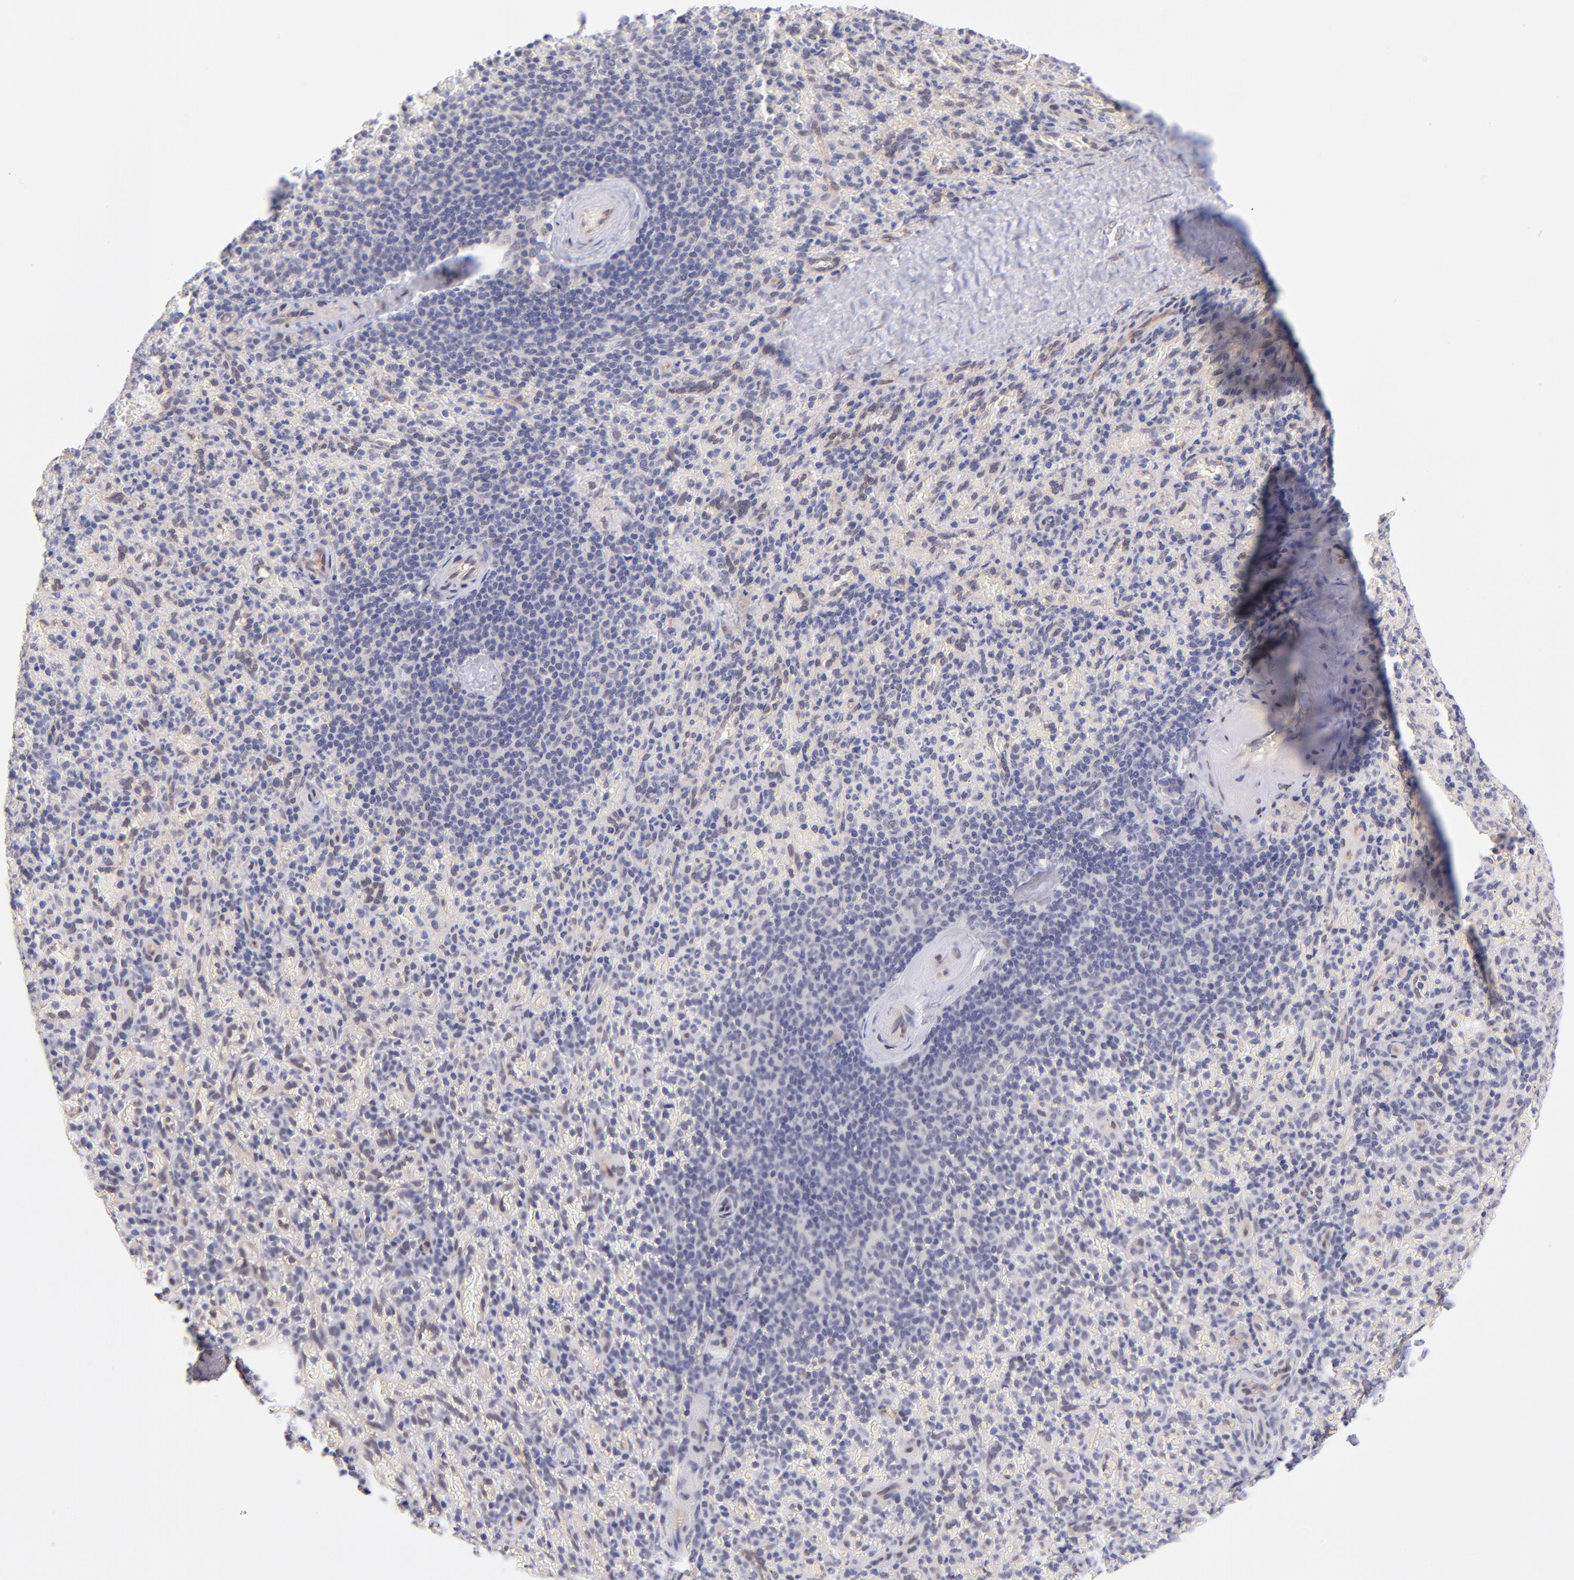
{"staining": {"intensity": "negative", "quantity": "none", "location": "none"}, "tissue": "spleen", "cell_type": "Cells in red pulp", "image_type": "normal", "snomed": [{"axis": "morphology", "description": "Normal tissue, NOS"}, {"axis": "topography", "description": "Spleen"}], "caption": "There is no significant staining in cells in red pulp of spleen. (DAB IHC with hematoxylin counter stain).", "gene": "SOX6", "patient": {"sex": "female", "age": 43}}